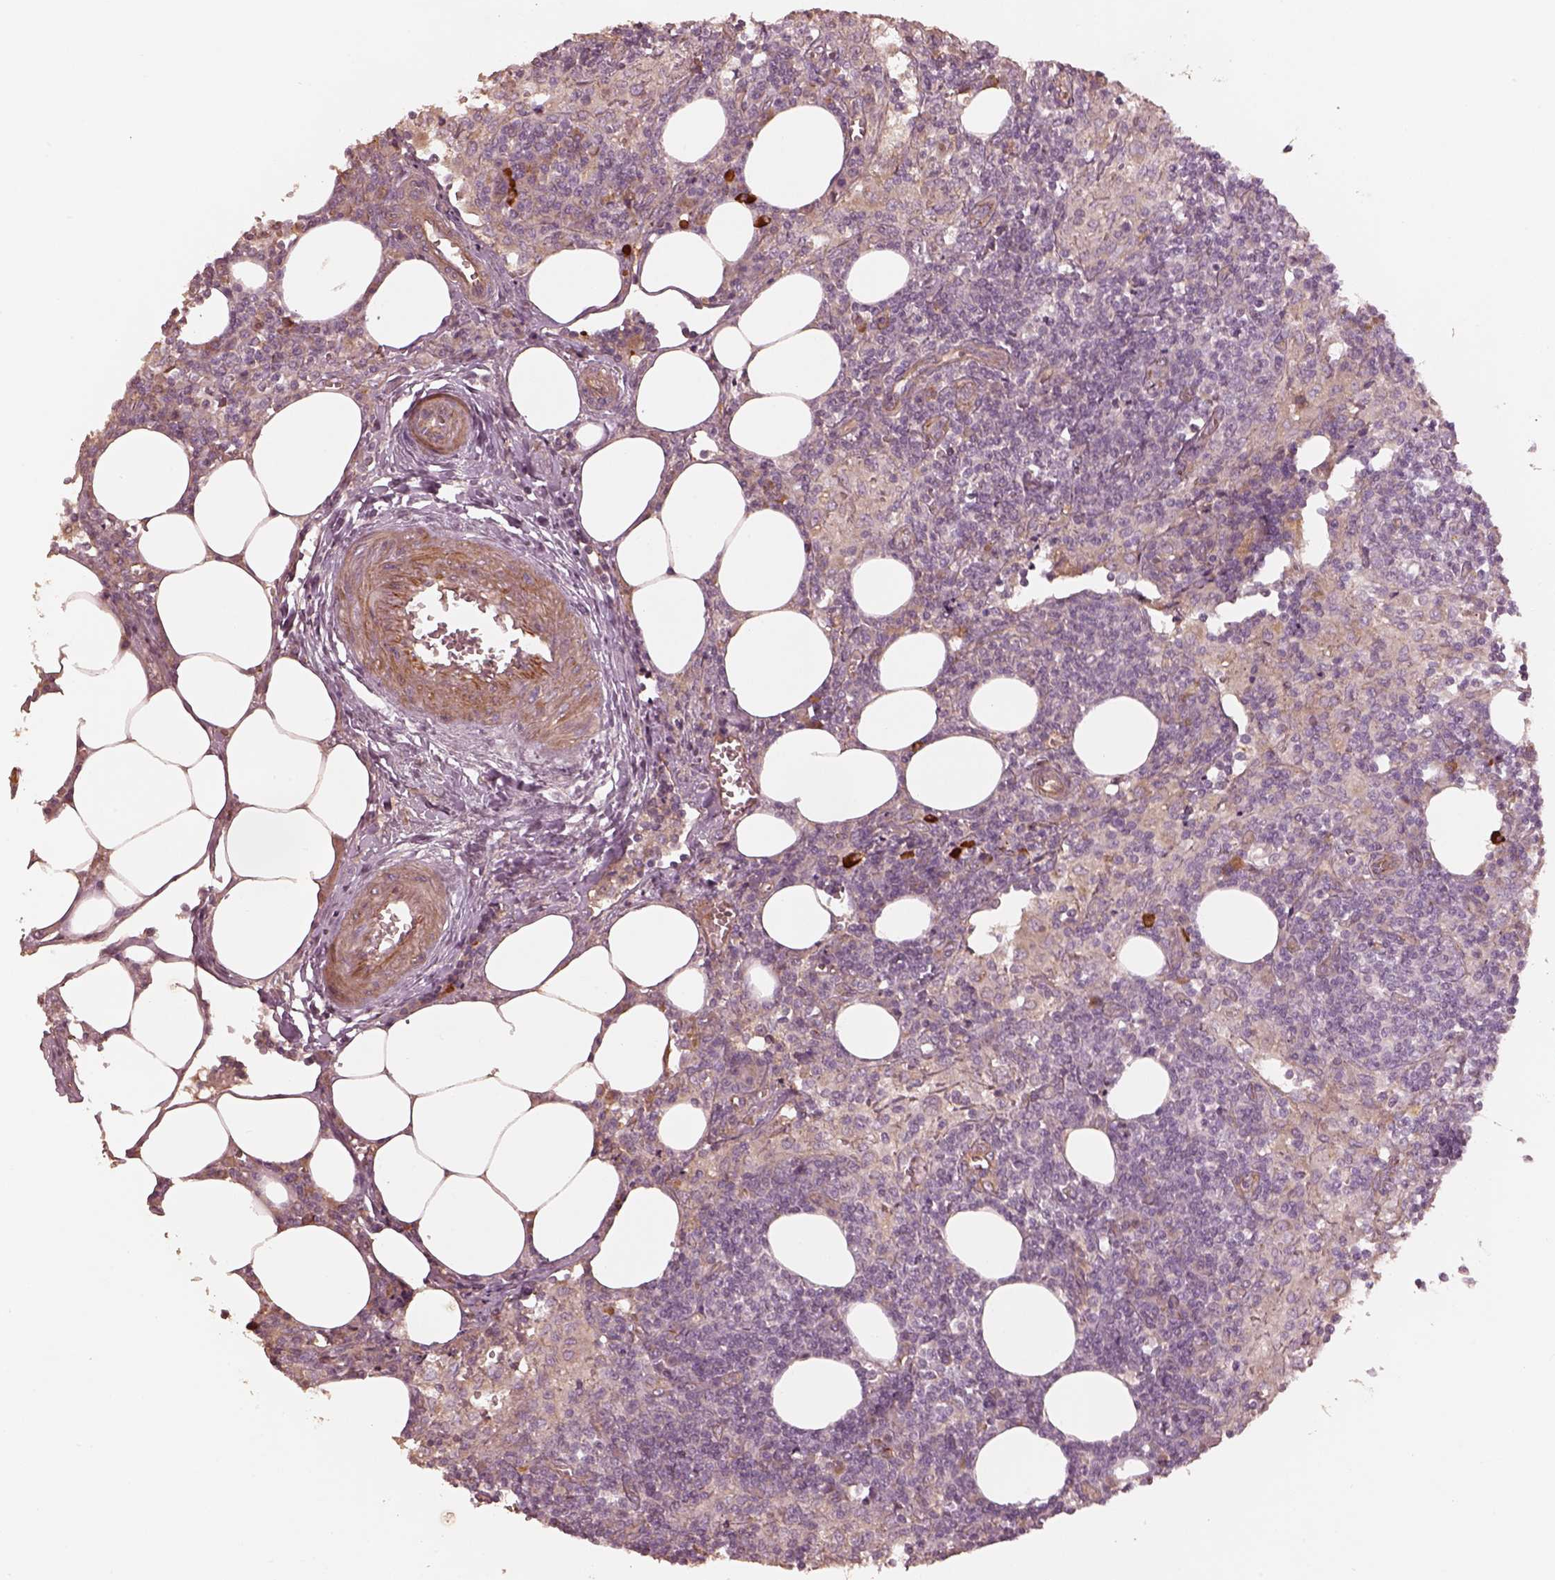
{"staining": {"intensity": "negative", "quantity": "none", "location": "none"}, "tissue": "lymph node", "cell_type": "Germinal center cells", "image_type": "normal", "snomed": [{"axis": "morphology", "description": "Normal tissue, NOS"}, {"axis": "topography", "description": "Lymph node"}], "caption": "This histopathology image is of normal lymph node stained with immunohistochemistry (IHC) to label a protein in brown with the nuclei are counter-stained blue. There is no staining in germinal center cells.", "gene": "OTOGL", "patient": {"sex": "male", "age": 55}}